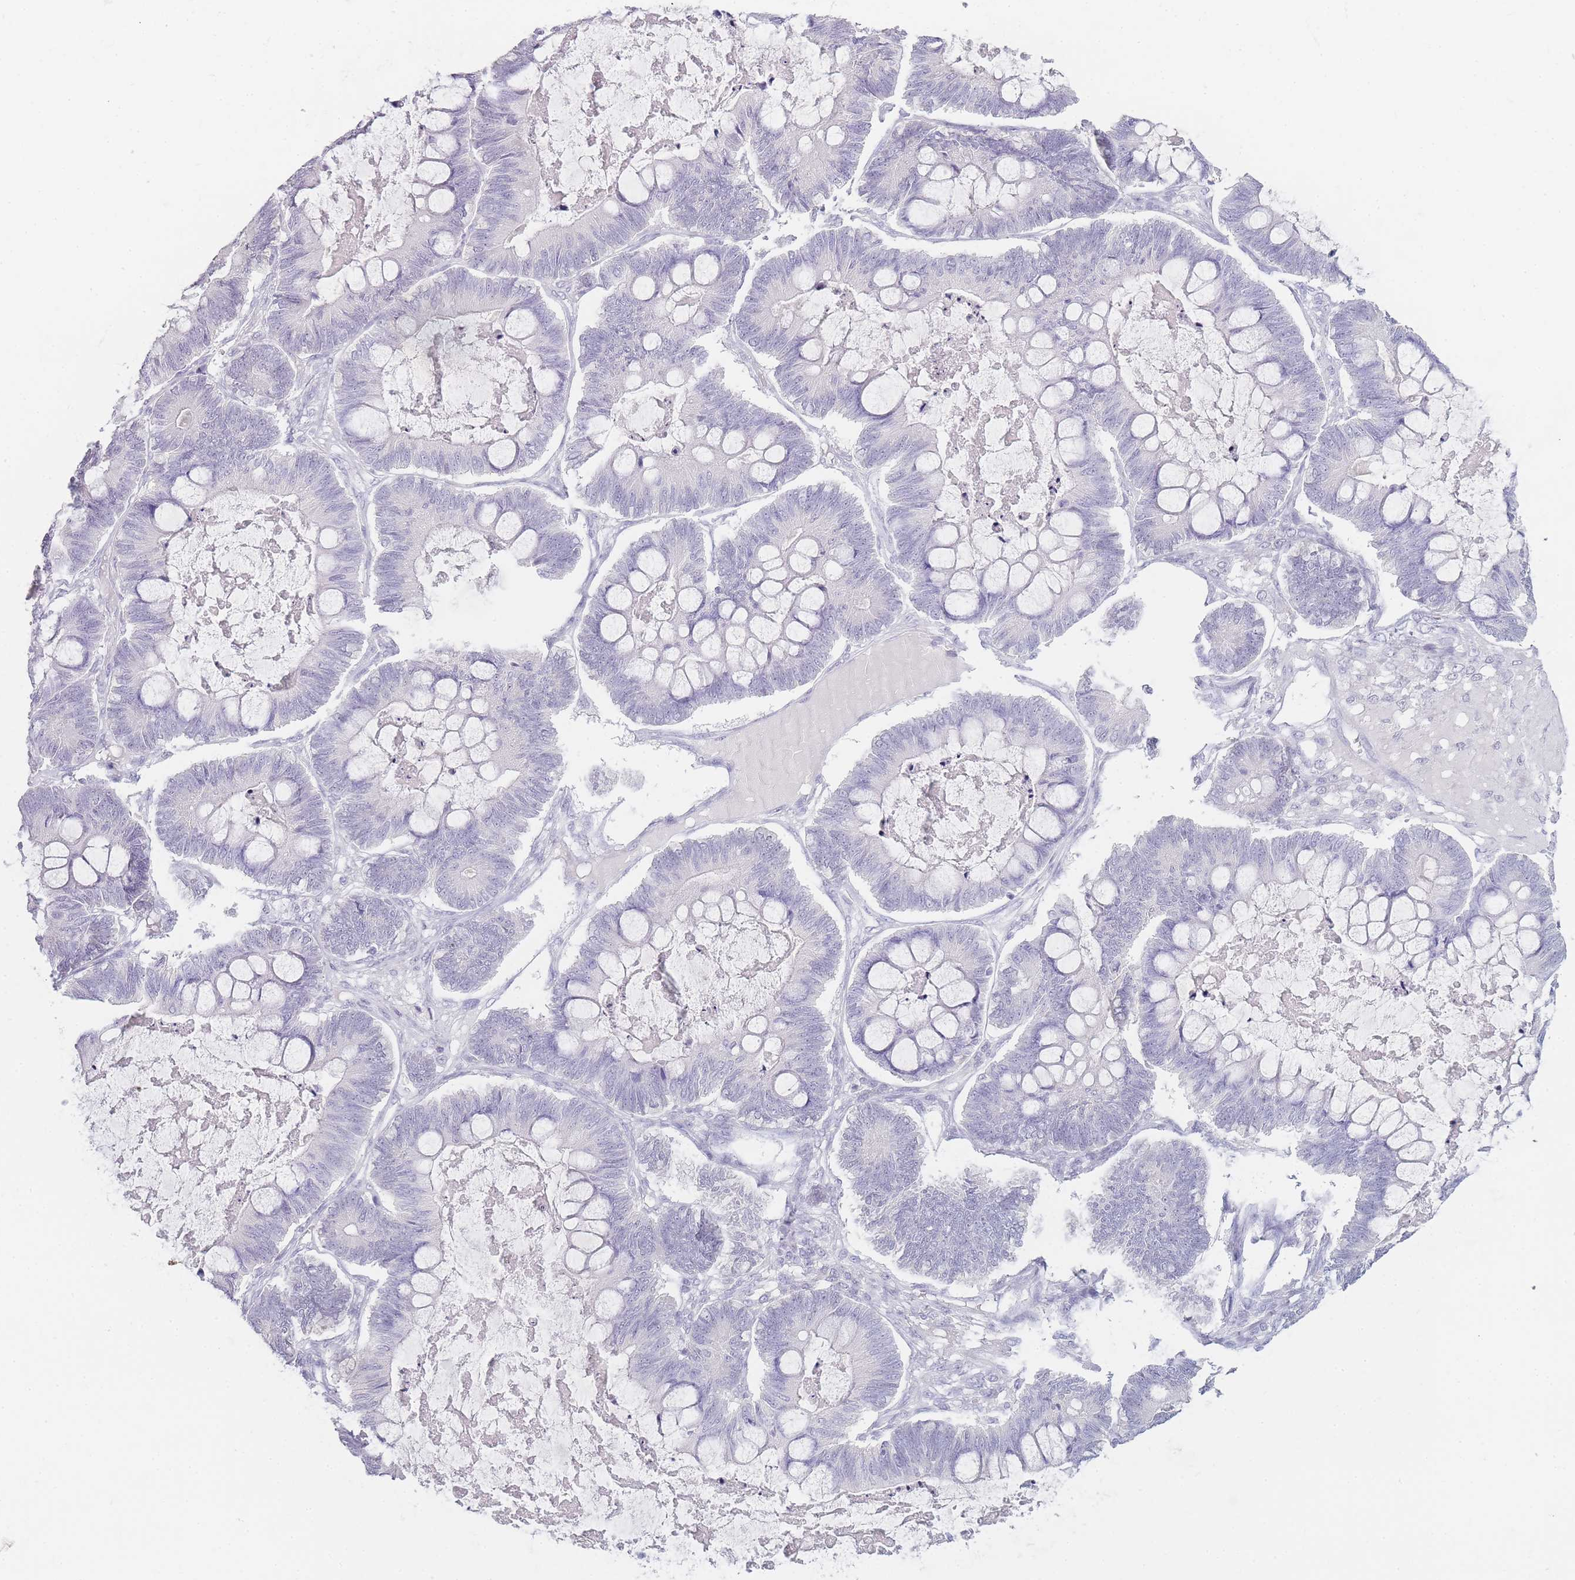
{"staining": {"intensity": "negative", "quantity": "none", "location": "none"}, "tissue": "ovarian cancer", "cell_type": "Tumor cells", "image_type": "cancer", "snomed": [{"axis": "morphology", "description": "Cystadenocarcinoma, mucinous, NOS"}, {"axis": "topography", "description": "Ovary"}], "caption": "IHC of ovarian cancer reveals no expression in tumor cells.", "gene": "INS", "patient": {"sex": "female", "age": 61}}